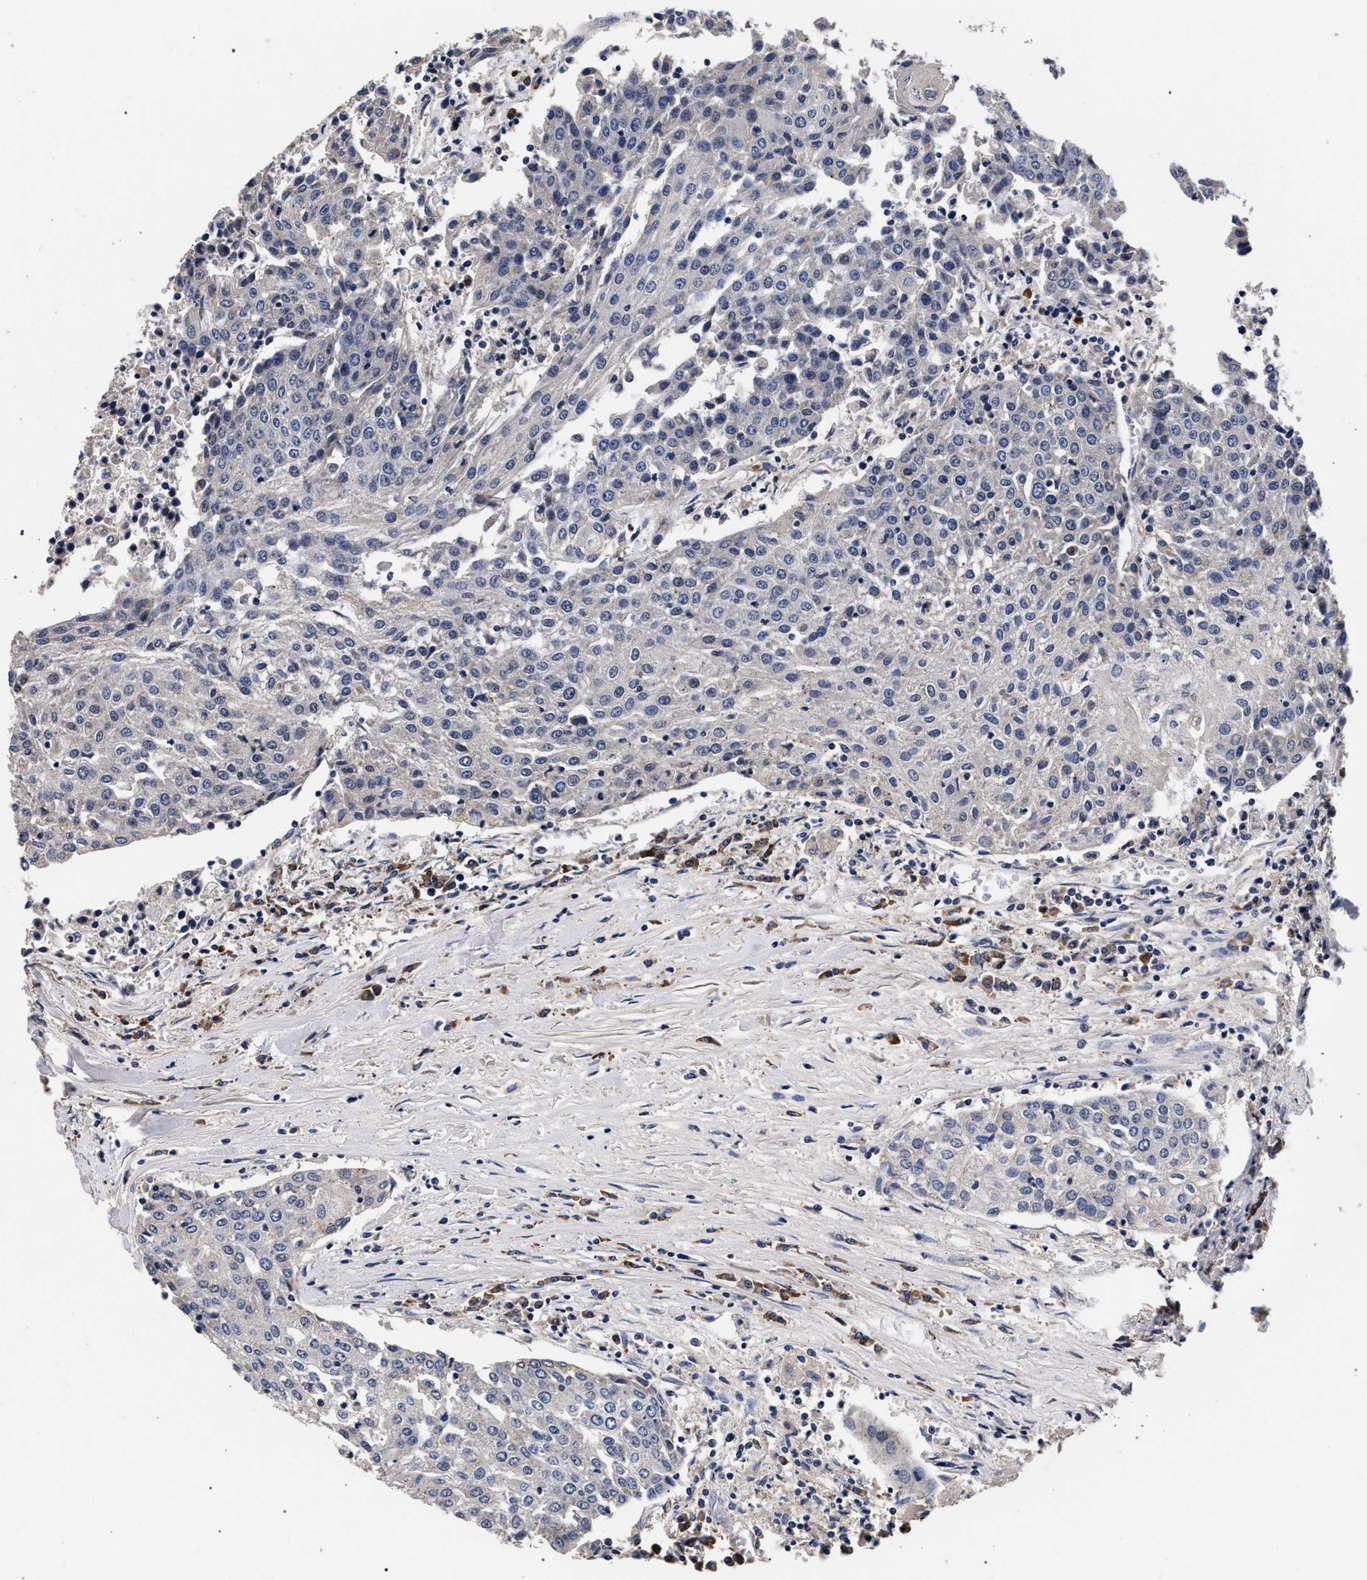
{"staining": {"intensity": "negative", "quantity": "none", "location": "none"}, "tissue": "urothelial cancer", "cell_type": "Tumor cells", "image_type": "cancer", "snomed": [{"axis": "morphology", "description": "Urothelial carcinoma, High grade"}, {"axis": "topography", "description": "Urinary bladder"}], "caption": "IHC photomicrograph of human high-grade urothelial carcinoma stained for a protein (brown), which displays no staining in tumor cells.", "gene": "CFAP95", "patient": {"sex": "female", "age": 85}}